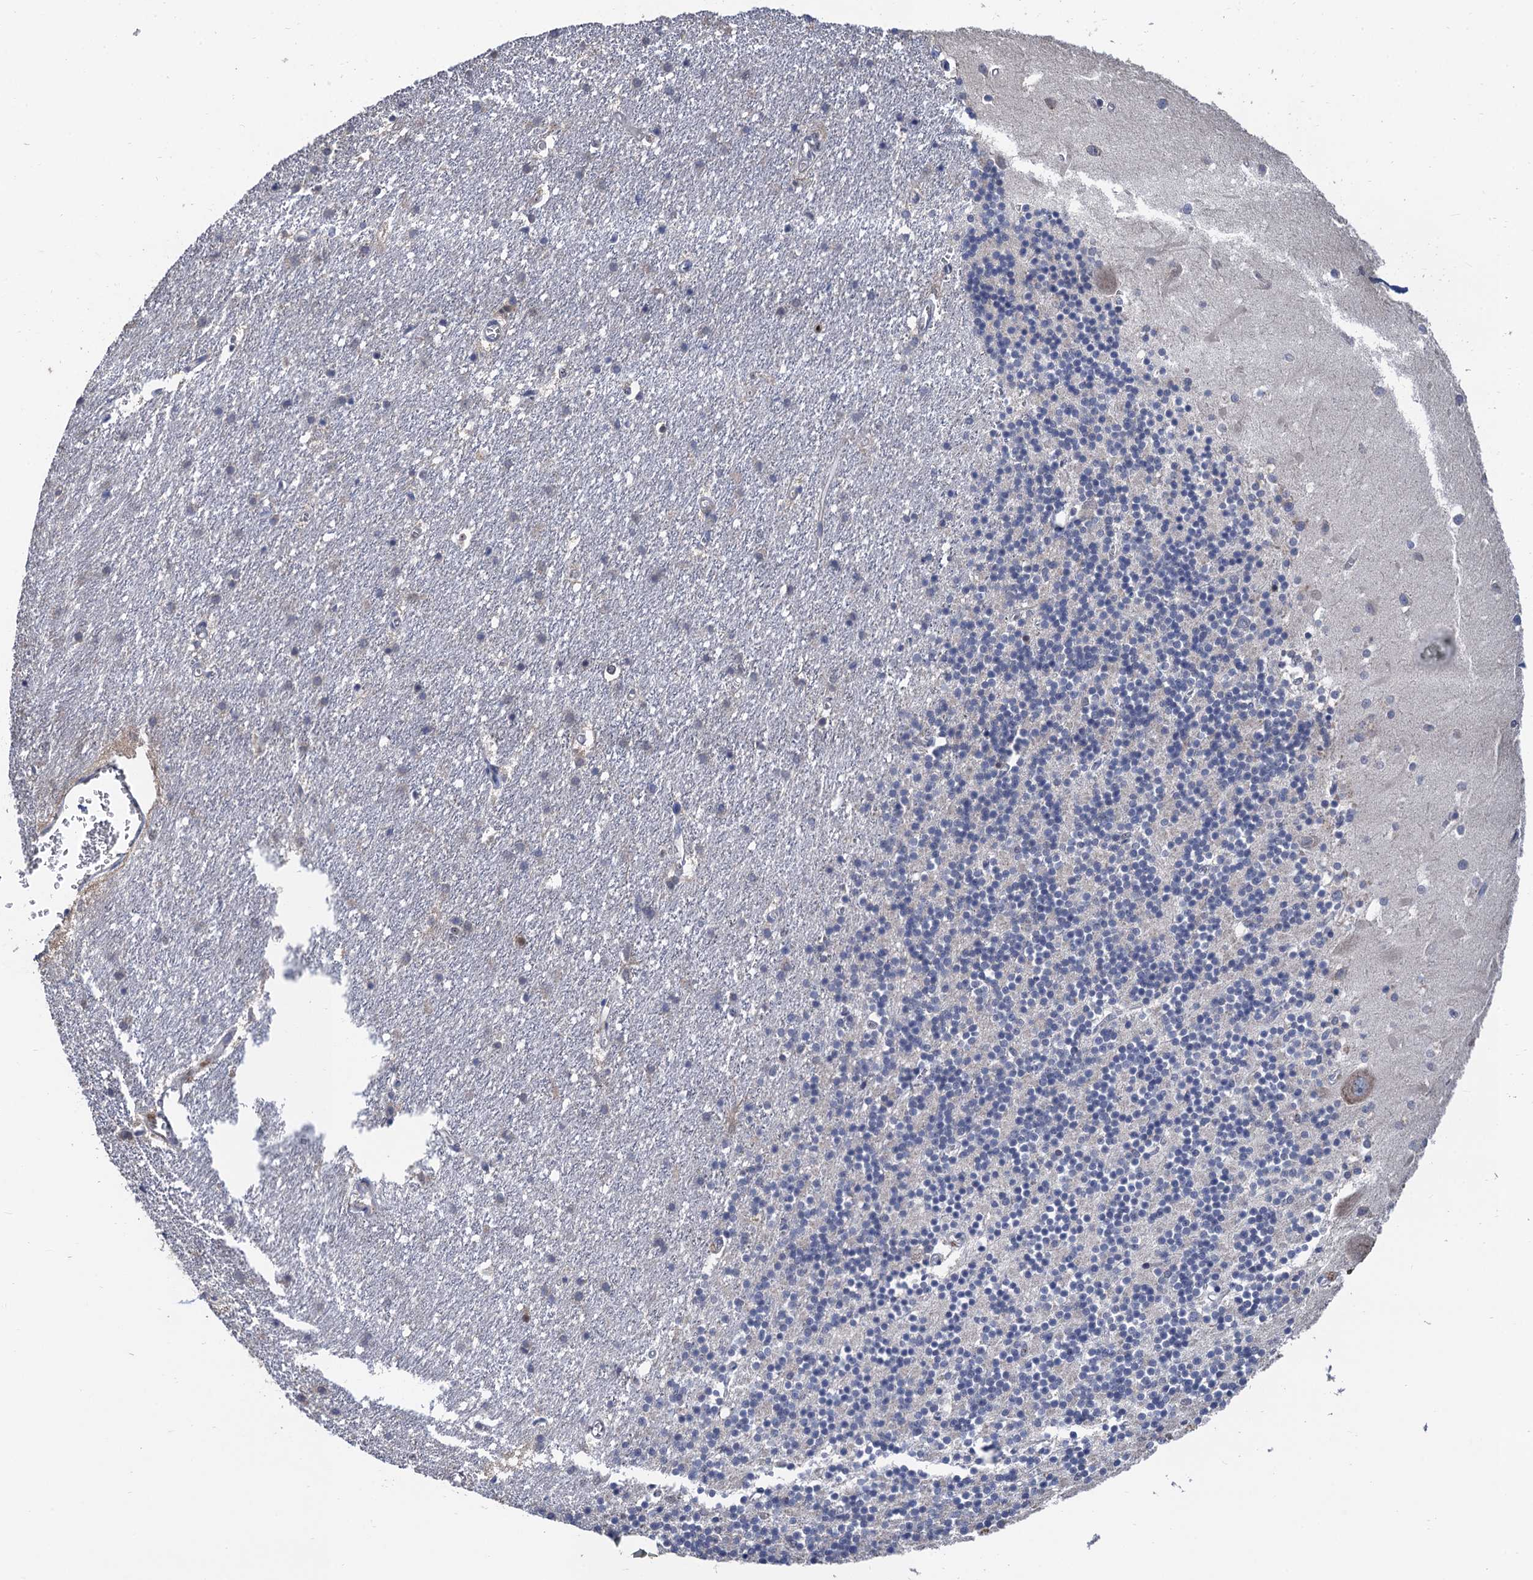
{"staining": {"intensity": "negative", "quantity": "none", "location": "none"}, "tissue": "cerebellum", "cell_type": "Cells in granular layer", "image_type": "normal", "snomed": [{"axis": "morphology", "description": "Normal tissue, NOS"}, {"axis": "topography", "description": "Cerebellum"}], "caption": "This is an IHC image of normal human cerebellum. There is no positivity in cells in granular layer.", "gene": "TSEN34", "patient": {"sex": "male", "age": 54}}